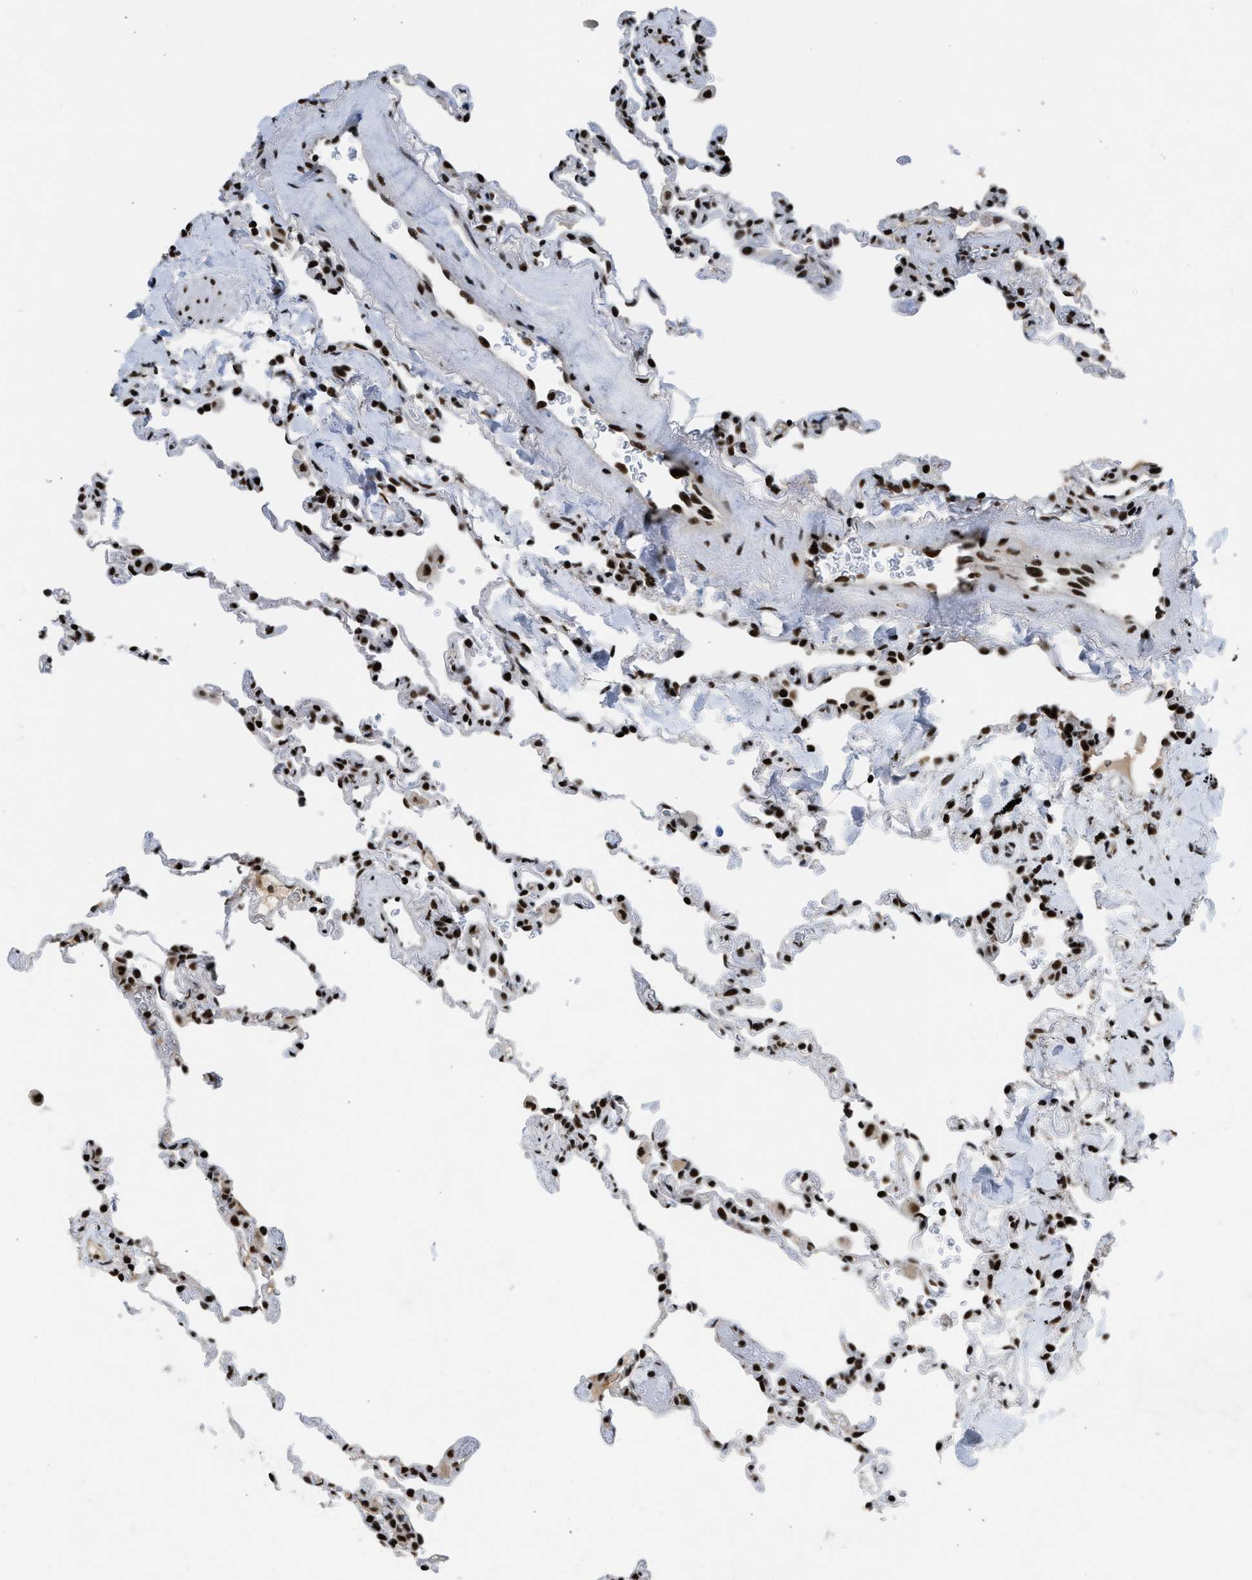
{"staining": {"intensity": "strong", "quantity": ">75%", "location": "nuclear"}, "tissue": "lung", "cell_type": "Alveolar cells", "image_type": "normal", "snomed": [{"axis": "morphology", "description": "Normal tissue, NOS"}, {"axis": "topography", "description": "Lung"}], "caption": "About >75% of alveolar cells in benign human lung show strong nuclear protein positivity as visualized by brown immunohistochemical staining.", "gene": "SCAF4", "patient": {"sex": "male", "age": 59}}